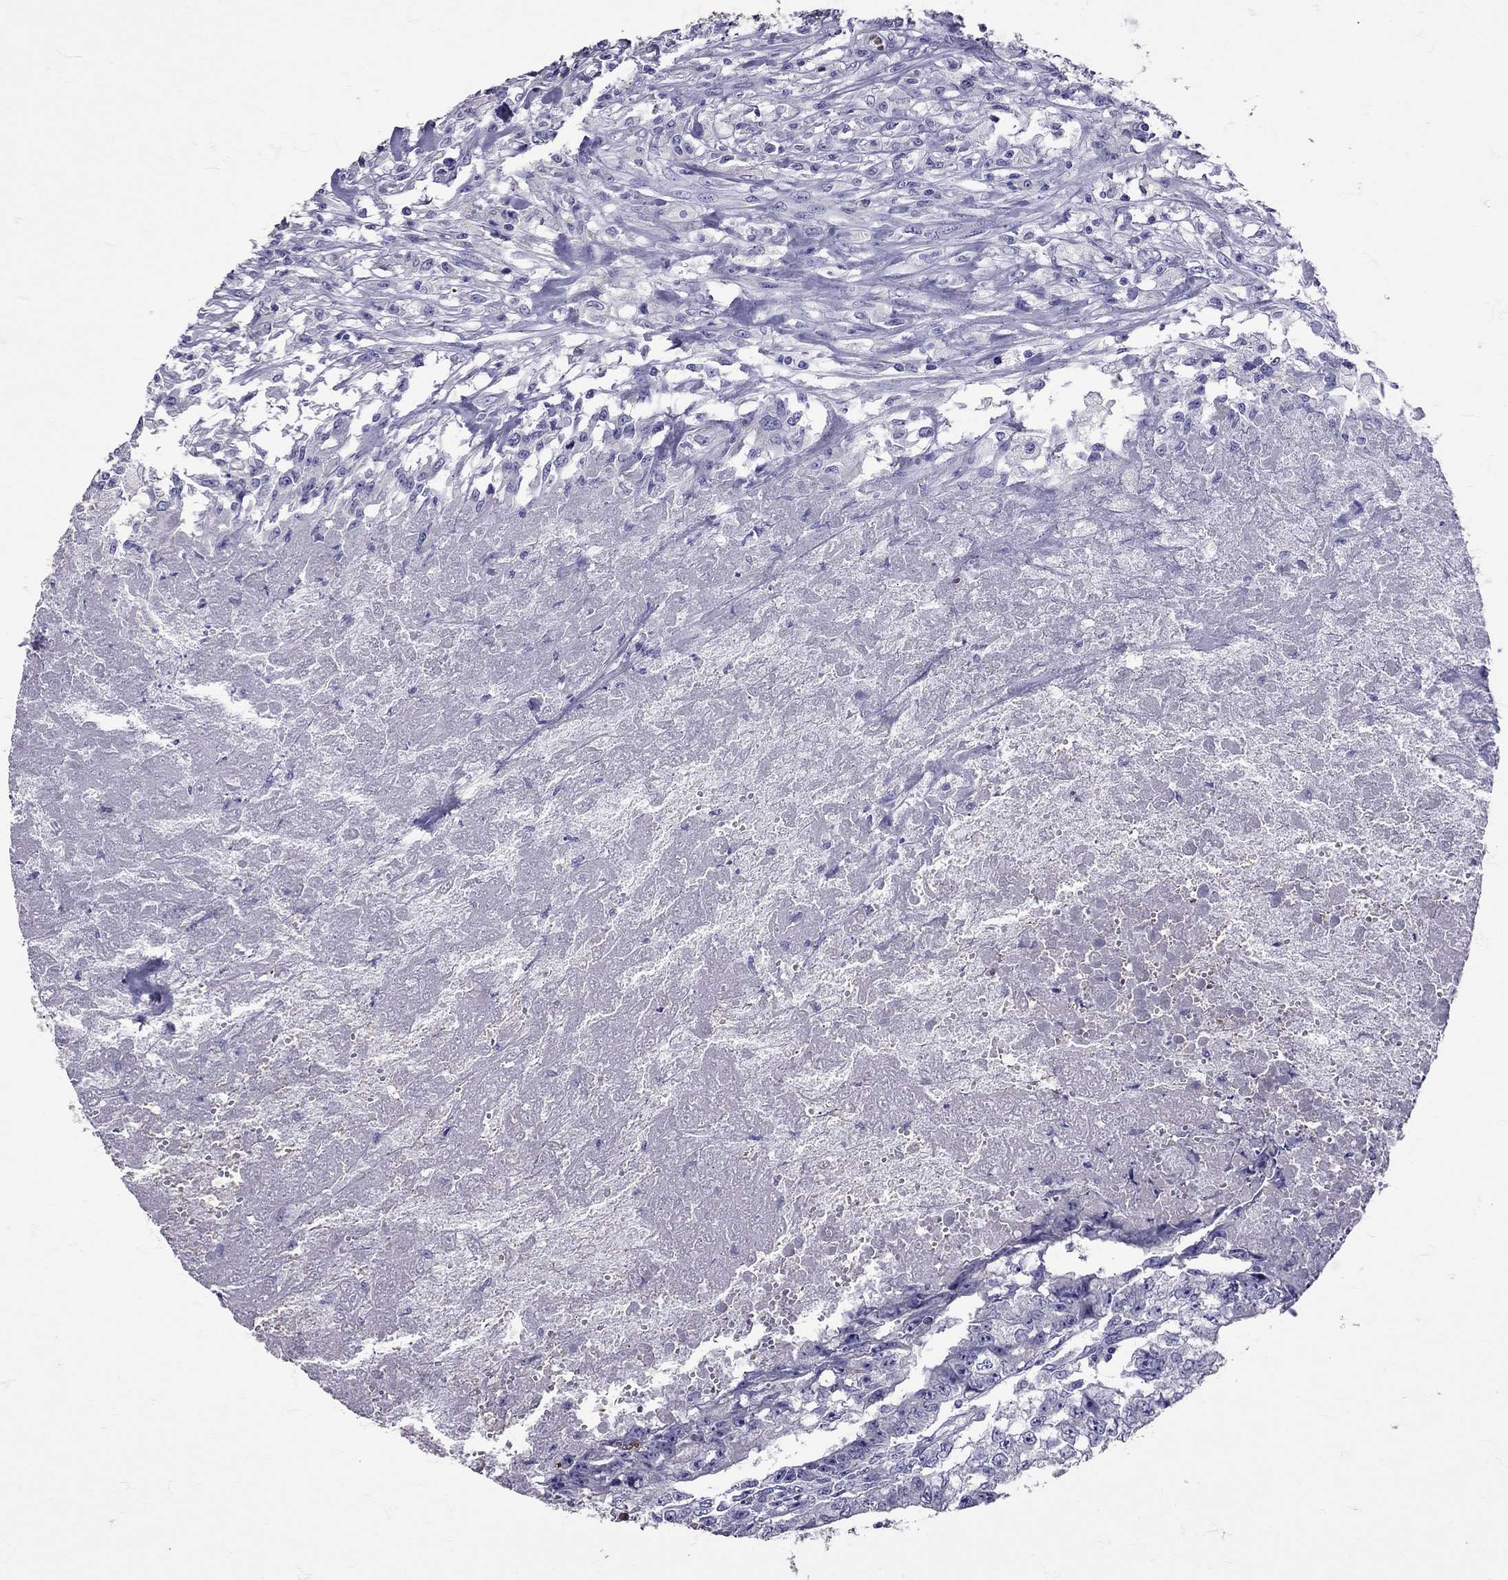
{"staining": {"intensity": "negative", "quantity": "none", "location": "none"}, "tissue": "testis cancer", "cell_type": "Tumor cells", "image_type": "cancer", "snomed": [{"axis": "morphology", "description": "Carcinoma, Embryonal, NOS"}, {"axis": "morphology", "description": "Teratoma, malignant, NOS"}, {"axis": "topography", "description": "Testis"}], "caption": "High power microscopy histopathology image of an IHC micrograph of testis embryonal carcinoma, revealing no significant staining in tumor cells.", "gene": "TBR1", "patient": {"sex": "male", "age": 24}}